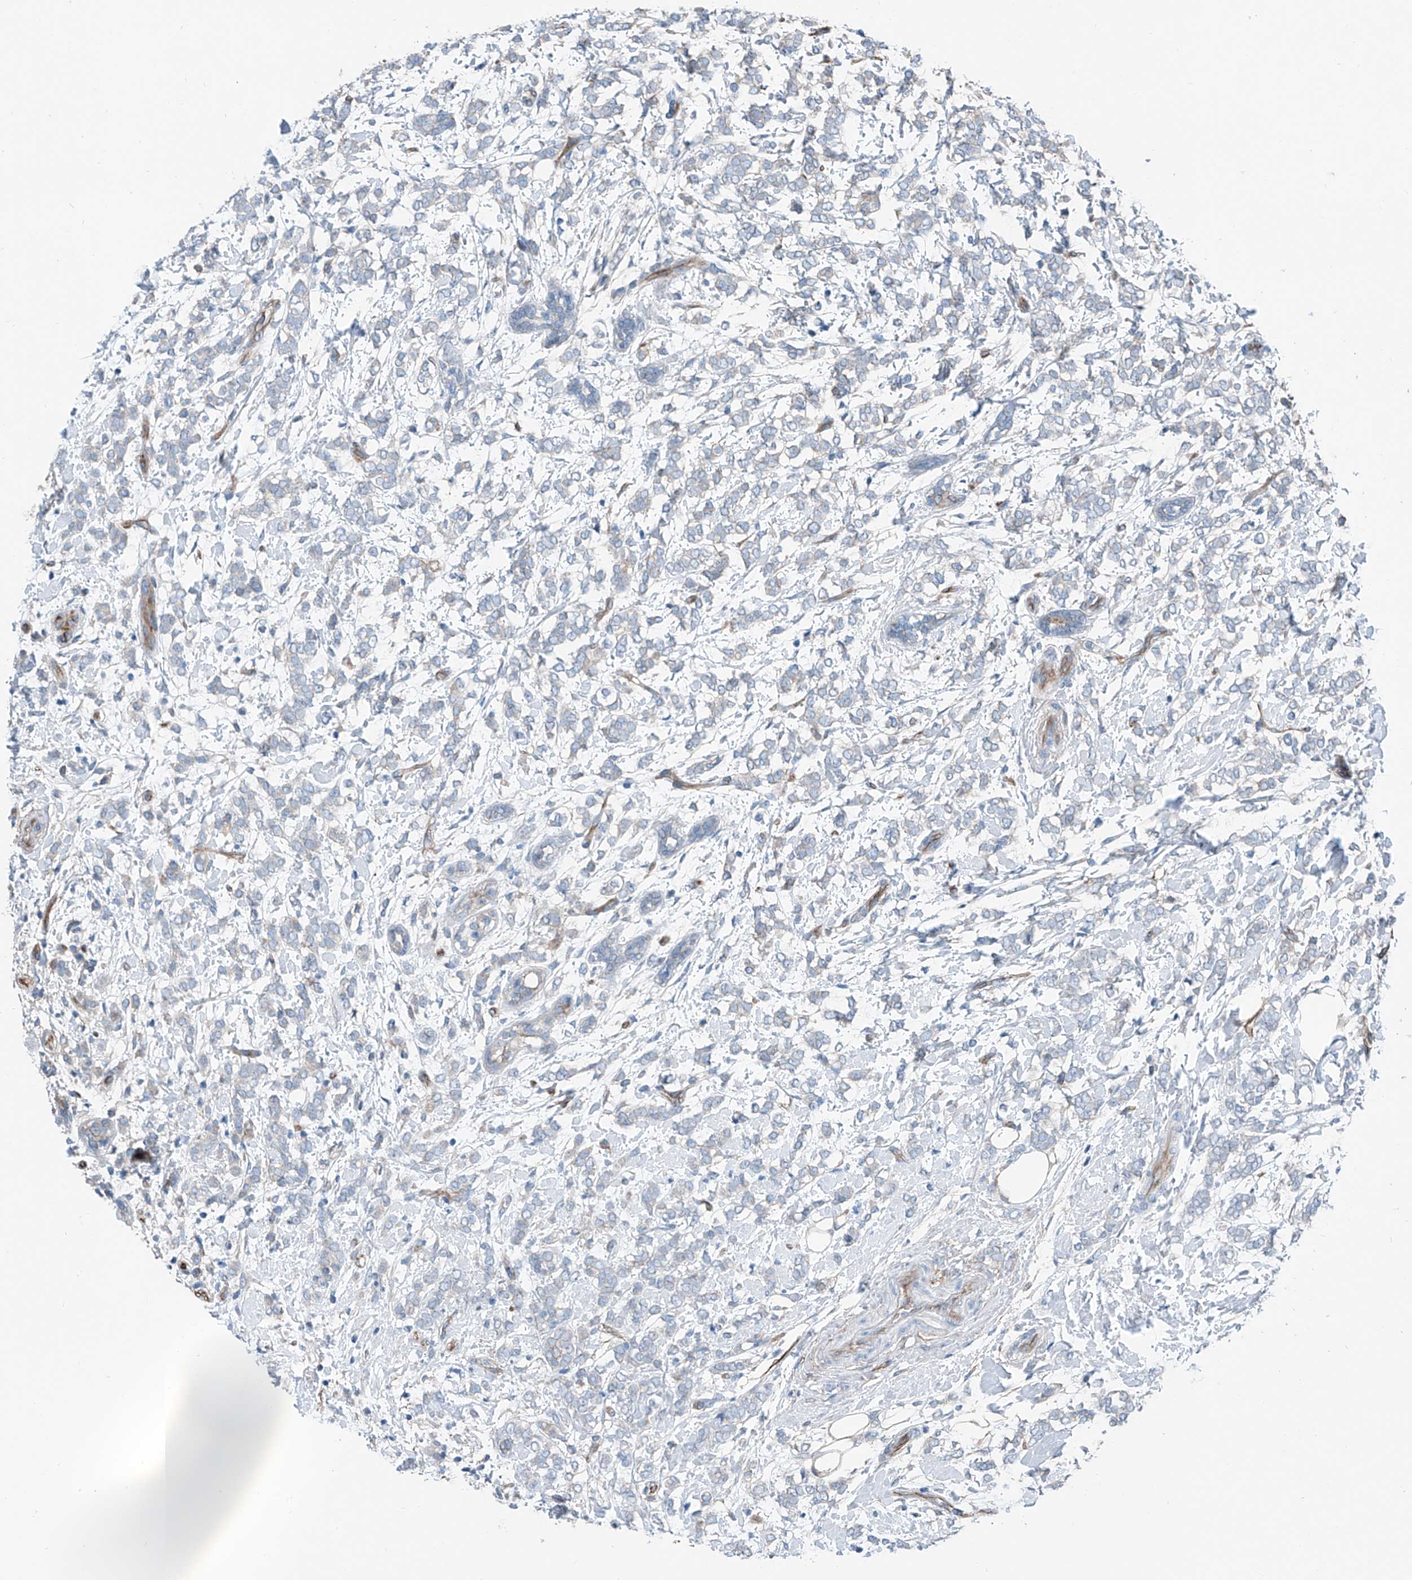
{"staining": {"intensity": "negative", "quantity": "none", "location": "none"}, "tissue": "breast cancer", "cell_type": "Tumor cells", "image_type": "cancer", "snomed": [{"axis": "morphology", "description": "Normal tissue, NOS"}, {"axis": "morphology", "description": "Lobular carcinoma"}, {"axis": "topography", "description": "Breast"}], "caption": "An immunohistochemistry (IHC) photomicrograph of breast lobular carcinoma is shown. There is no staining in tumor cells of breast lobular carcinoma.", "gene": "THEMIS2", "patient": {"sex": "female", "age": 47}}